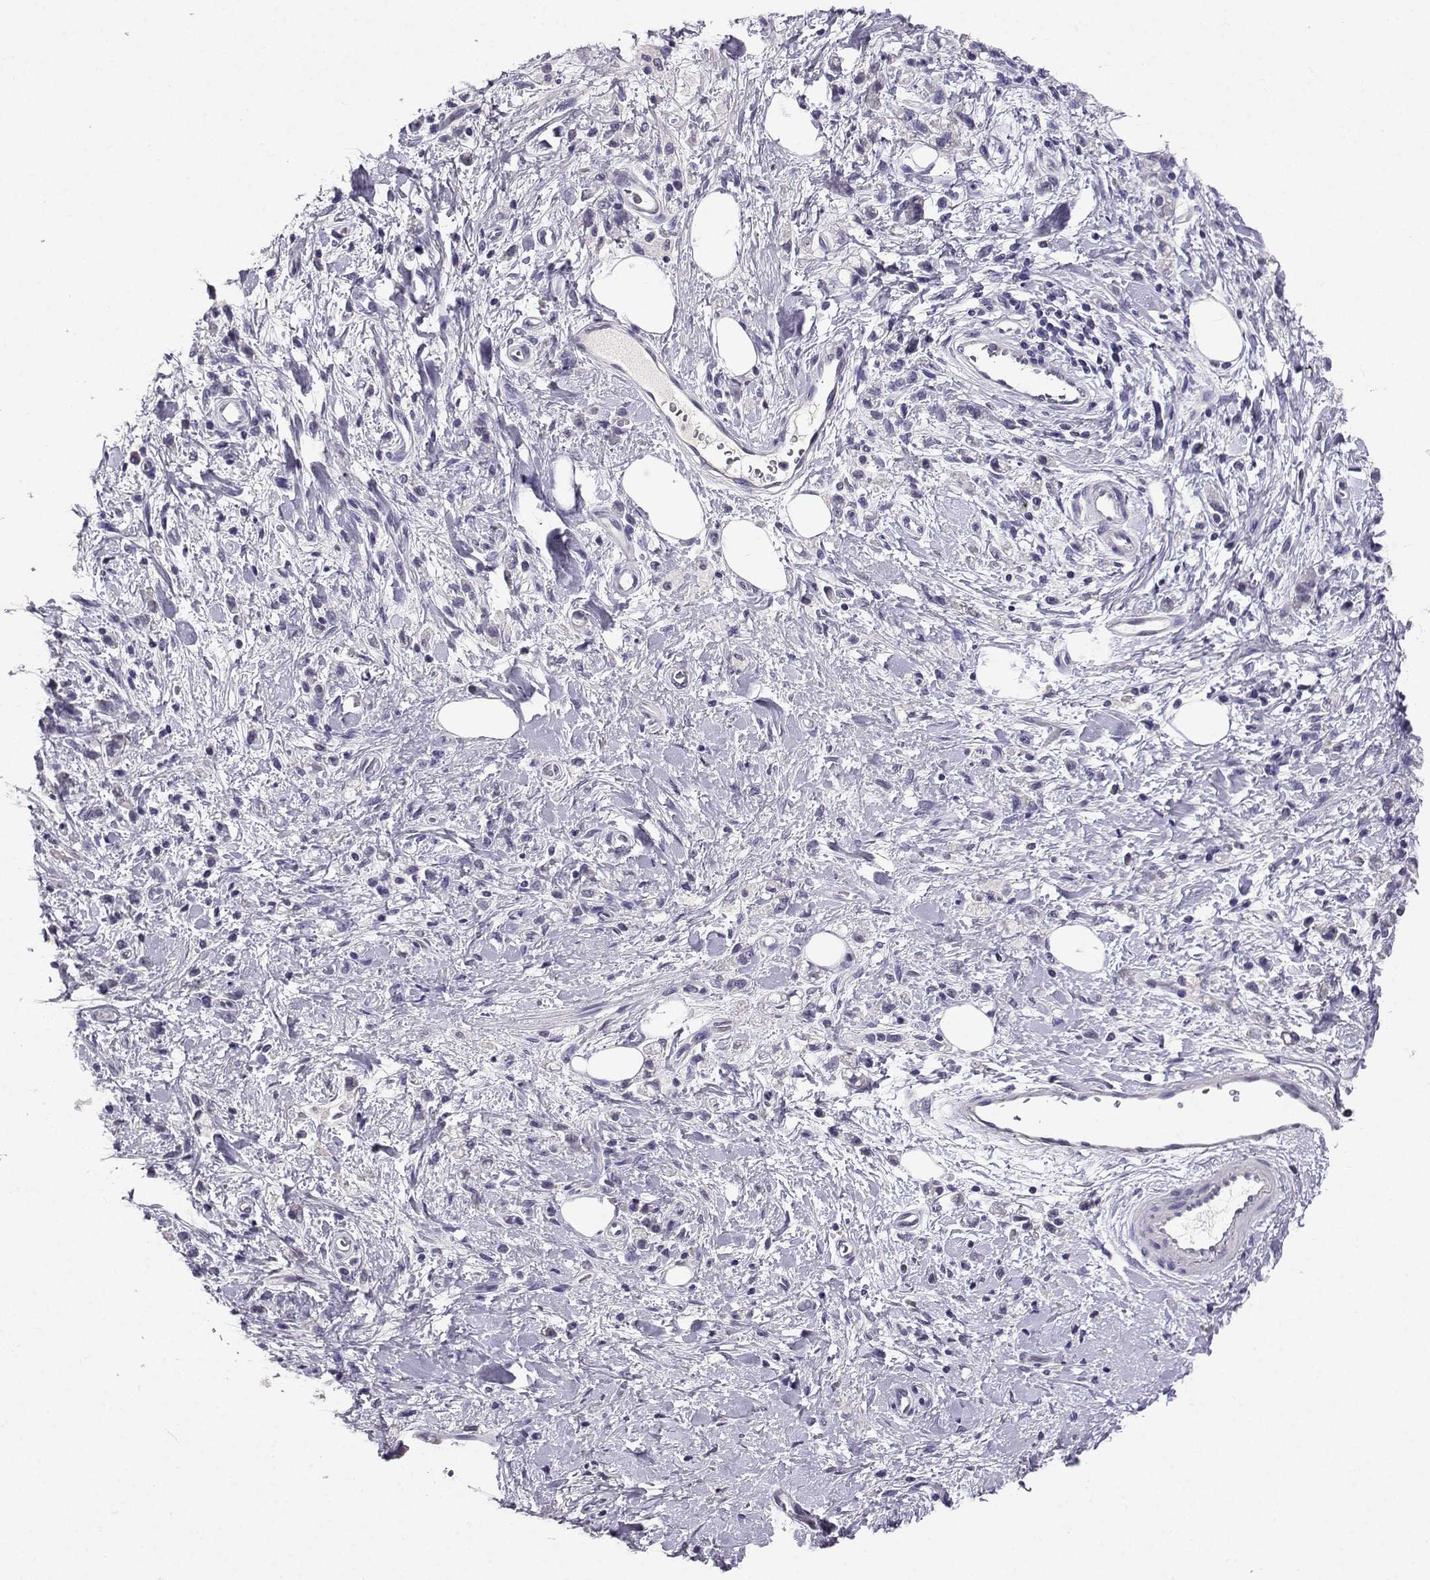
{"staining": {"intensity": "negative", "quantity": "none", "location": "none"}, "tissue": "stomach cancer", "cell_type": "Tumor cells", "image_type": "cancer", "snomed": [{"axis": "morphology", "description": "Adenocarcinoma, NOS"}, {"axis": "topography", "description": "Stomach"}], "caption": "High power microscopy image of an immunohistochemistry (IHC) image of stomach cancer (adenocarcinoma), revealing no significant staining in tumor cells.", "gene": "SPAG11B", "patient": {"sex": "male", "age": 77}}